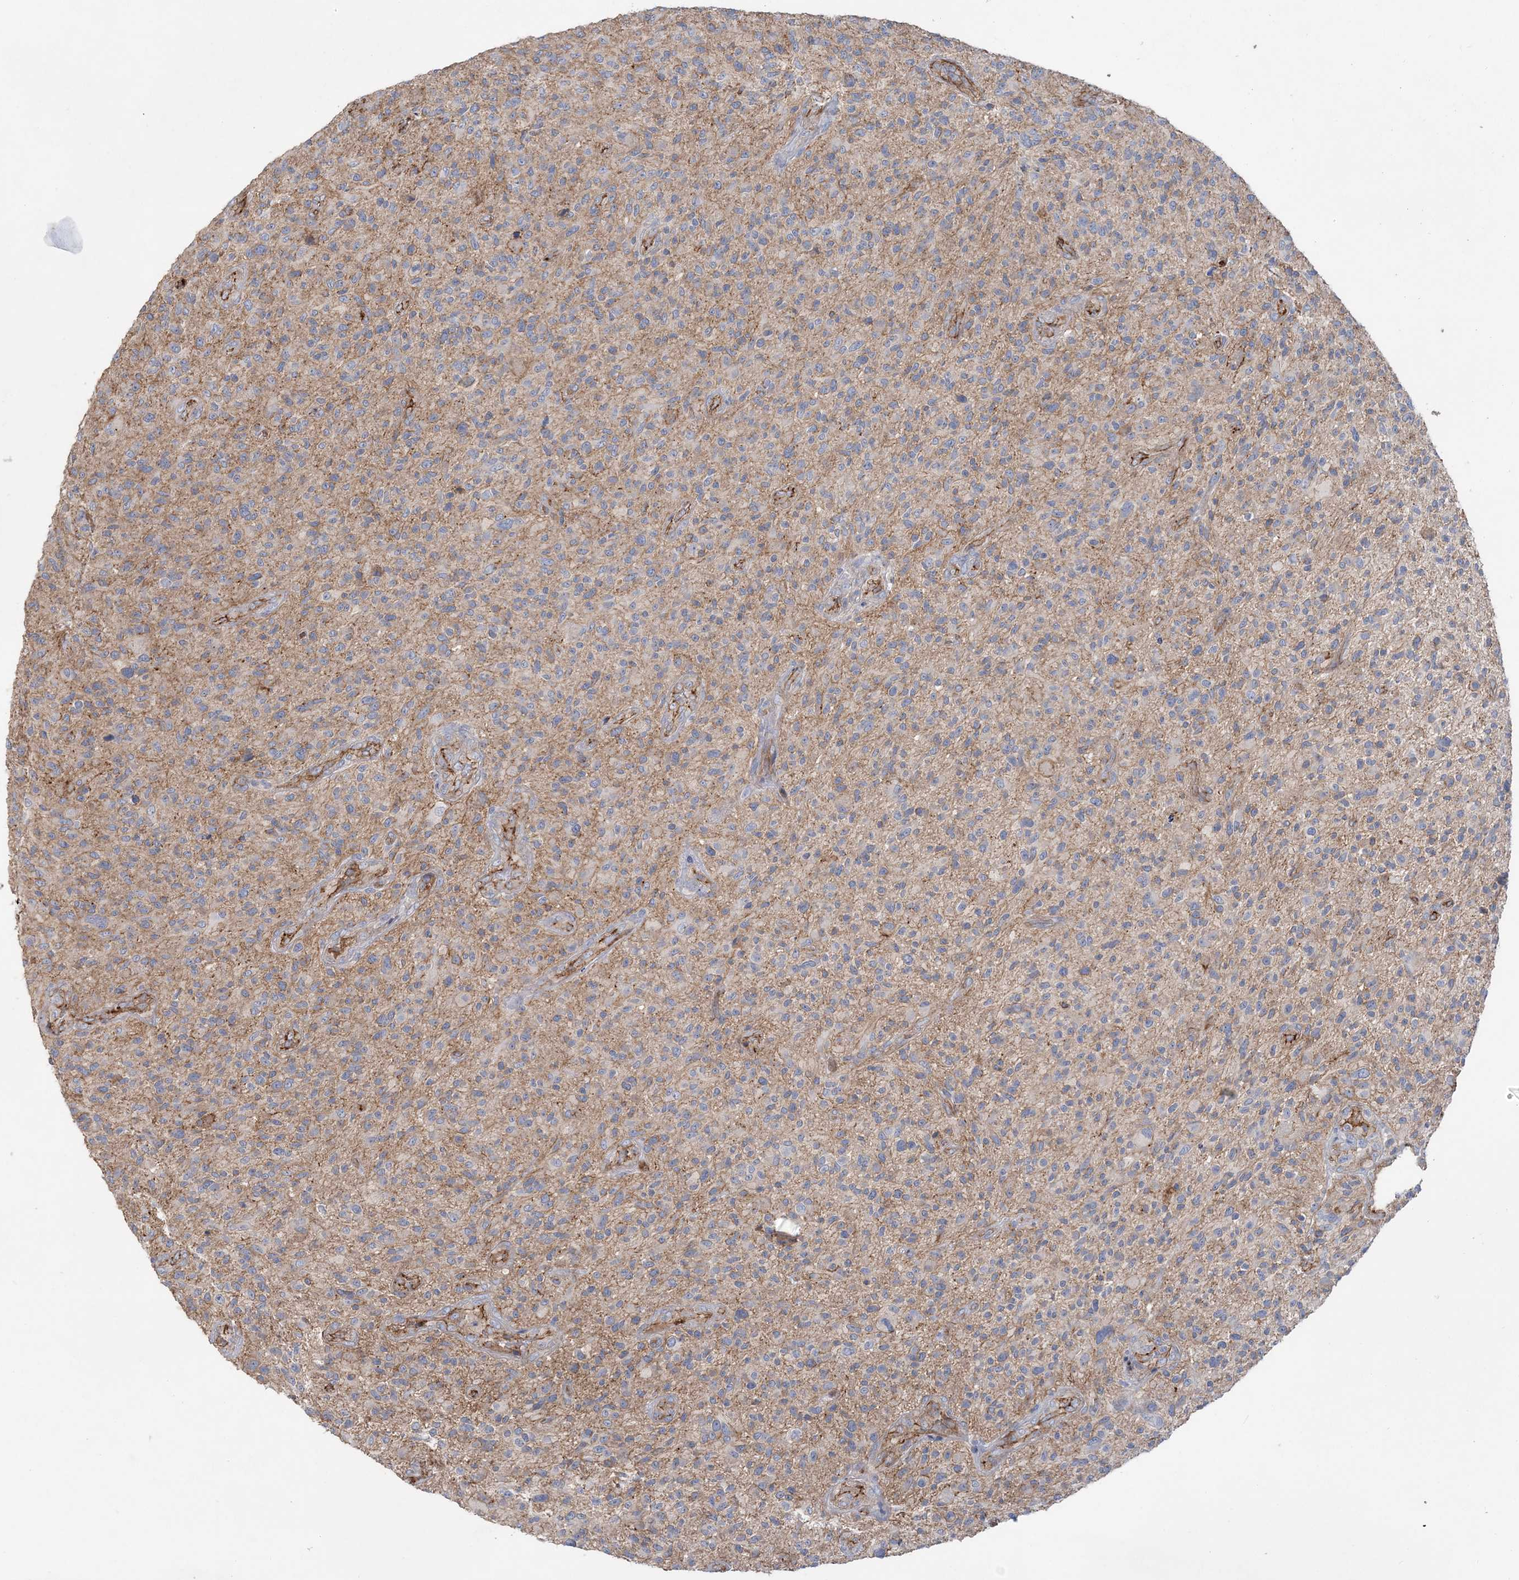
{"staining": {"intensity": "negative", "quantity": "none", "location": "none"}, "tissue": "glioma", "cell_type": "Tumor cells", "image_type": "cancer", "snomed": [{"axis": "morphology", "description": "Glioma, malignant, High grade"}, {"axis": "topography", "description": "Brain"}], "caption": "This is an immunohistochemistry histopathology image of human malignant glioma (high-grade). There is no positivity in tumor cells.", "gene": "PIGC", "patient": {"sex": "male", "age": 47}}